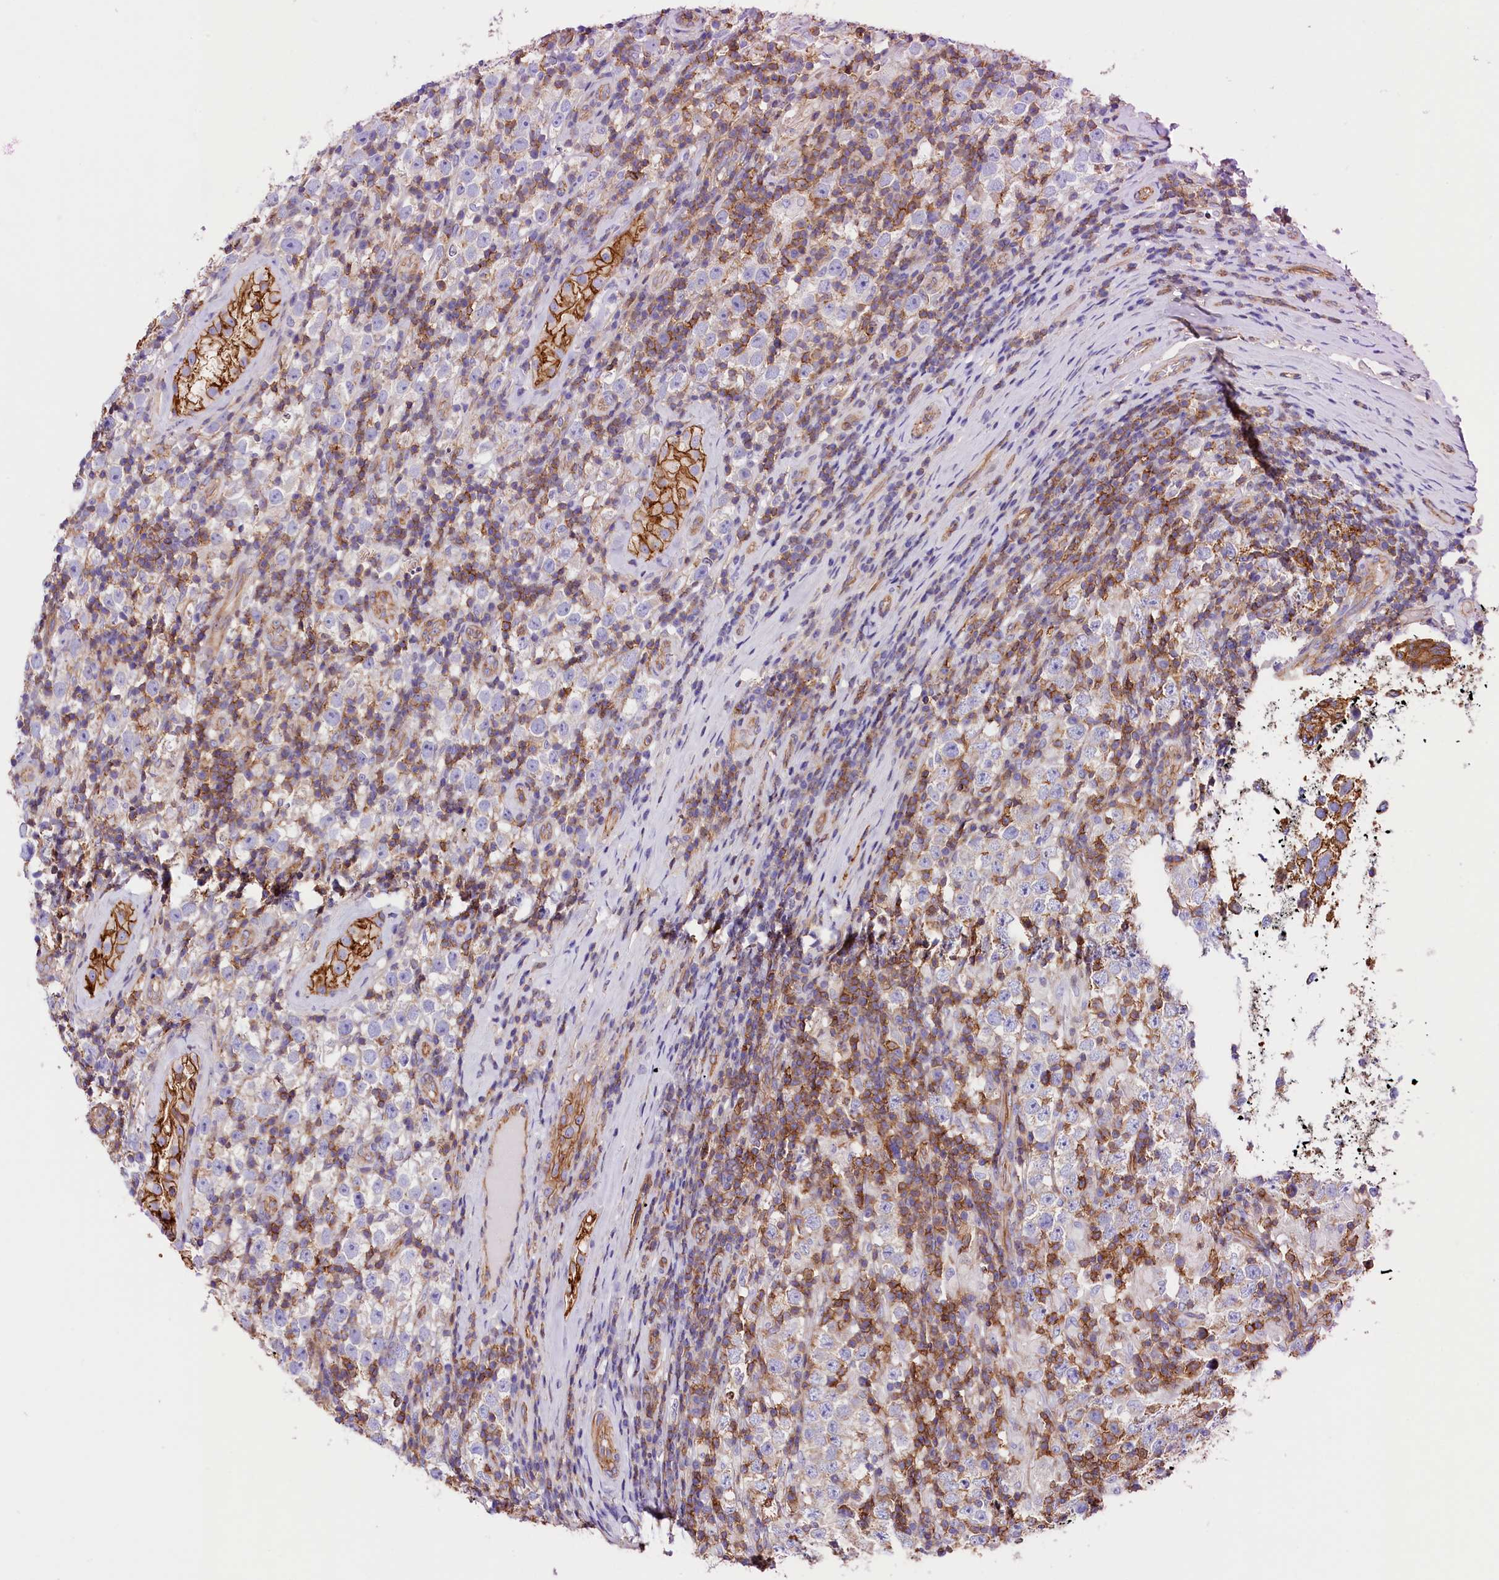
{"staining": {"intensity": "negative", "quantity": "none", "location": "none"}, "tissue": "testis cancer", "cell_type": "Tumor cells", "image_type": "cancer", "snomed": [{"axis": "morphology", "description": "Normal tissue, NOS"}, {"axis": "morphology", "description": "Urothelial carcinoma, High grade"}, {"axis": "morphology", "description": "Seminoma, NOS"}, {"axis": "morphology", "description": "Carcinoma, Embryonal, NOS"}, {"axis": "topography", "description": "Urinary bladder"}, {"axis": "topography", "description": "Testis"}], "caption": "This is an immunohistochemistry (IHC) photomicrograph of human testis cancer (urothelial carcinoma (high-grade)). There is no expression in tumor cells.", "gene": "ATP2B4", "patient": {"sex": "male", "age": 41}}